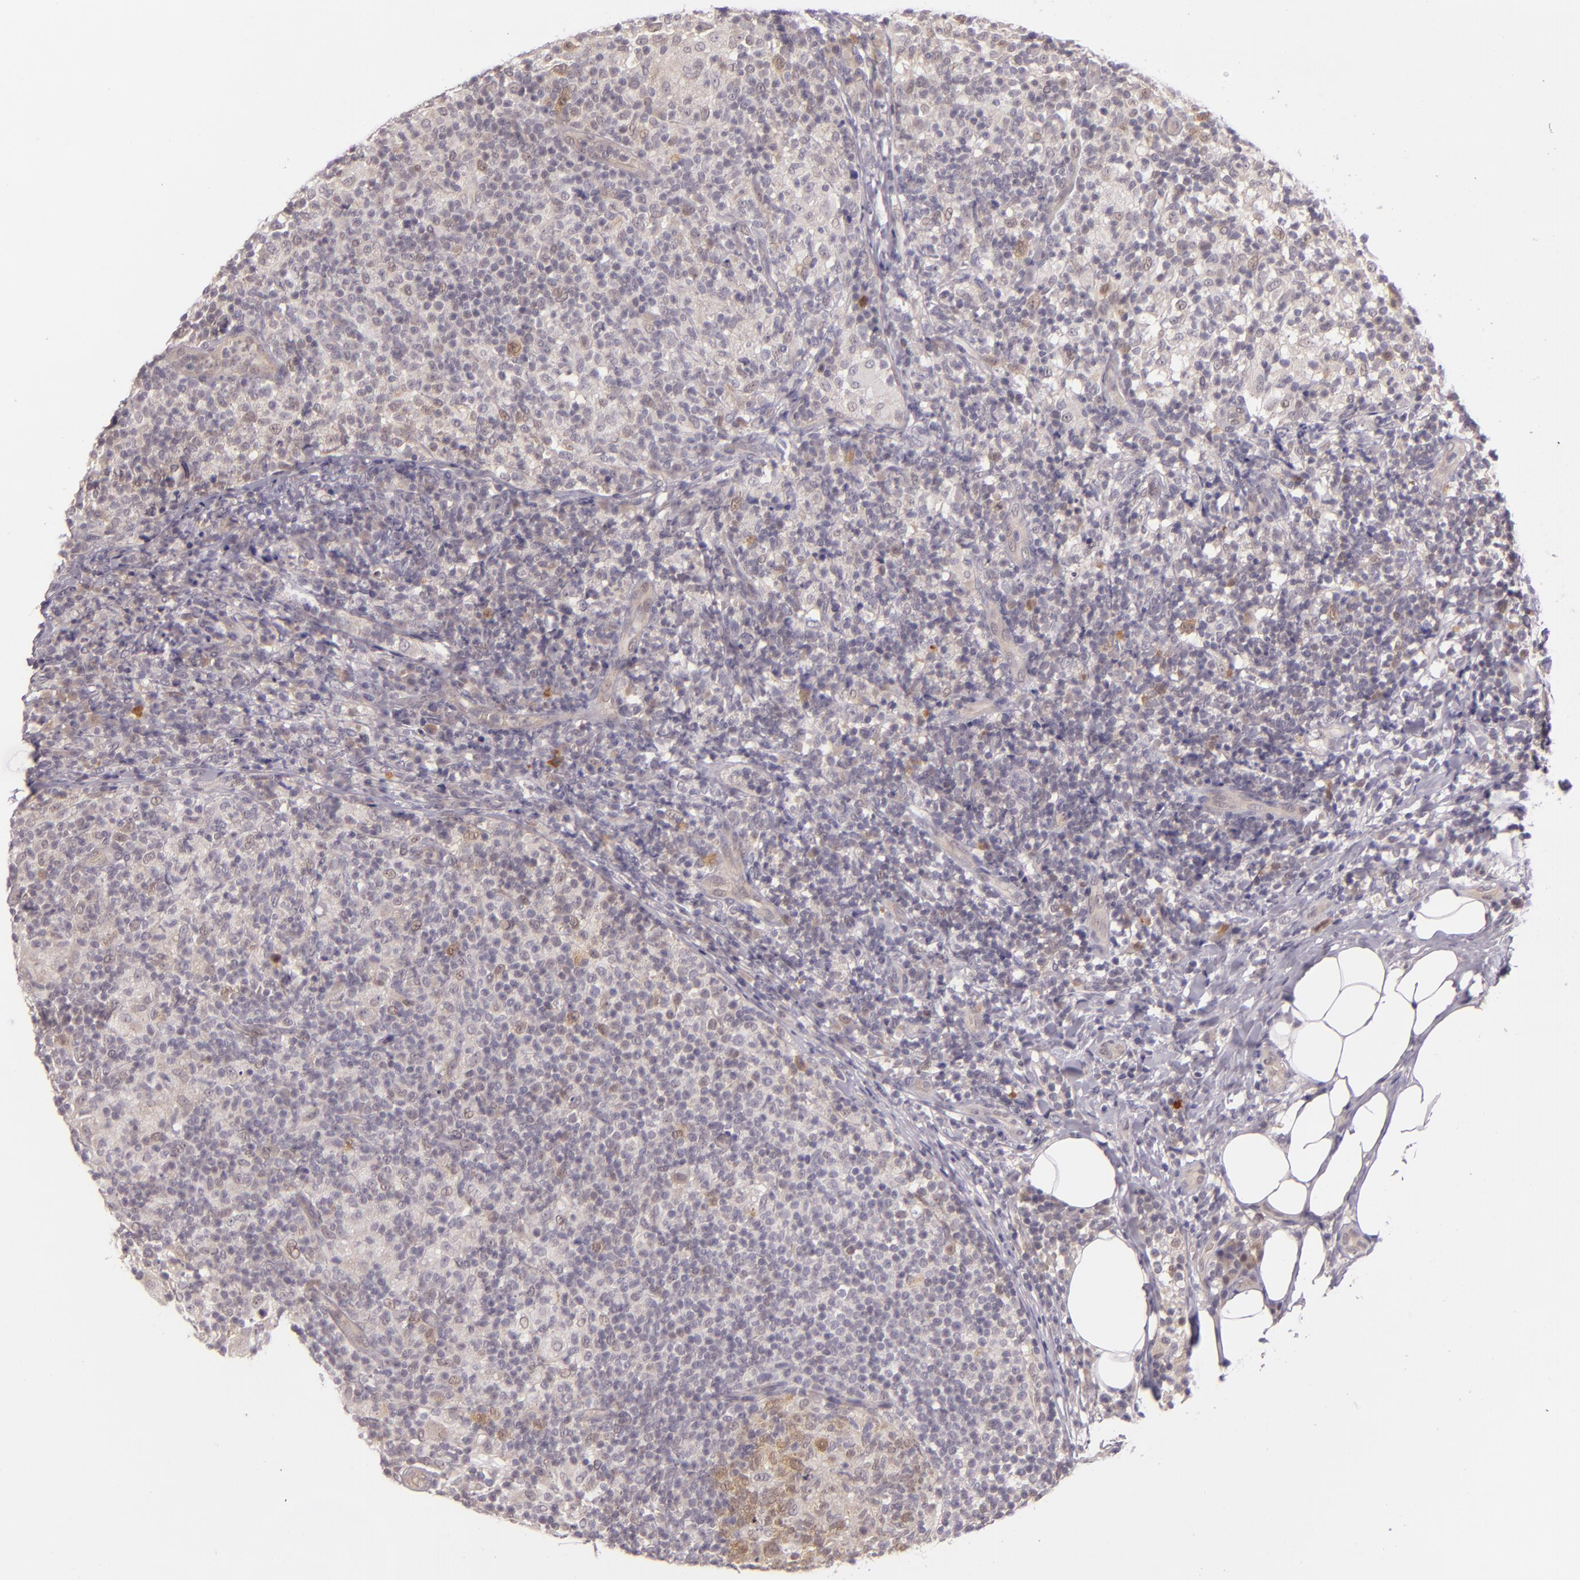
{"staining": {"intensity": "moderate", "quantity": ">75%", "location": "cytoplasmic/membranous,nuclear"}, "tissue": "lymph node", "cell_type": "Germinal center cells", "image_type": "normal", "snomed": [{"axis": "morphology", "description": "Normal tissue, NOS"}, {"axis": "morphology", "description": "Inflammation, NOS"}, {"axis": "topography", "description": "Lymph node"}], "caption": "Protein staining demonstrates moderate cytoplasmic/membranous,nuclear positivity in about >75% of germinal center cells in normal lymph node. The staining is performed using DAB (3,3'-diaminobenzidine) brown chromogen to label protein expression. The nuclei are counter-stained blue using hematoxylin.", "gene": "CSE1L", "patient": {"sex": "male", "age": 46}}